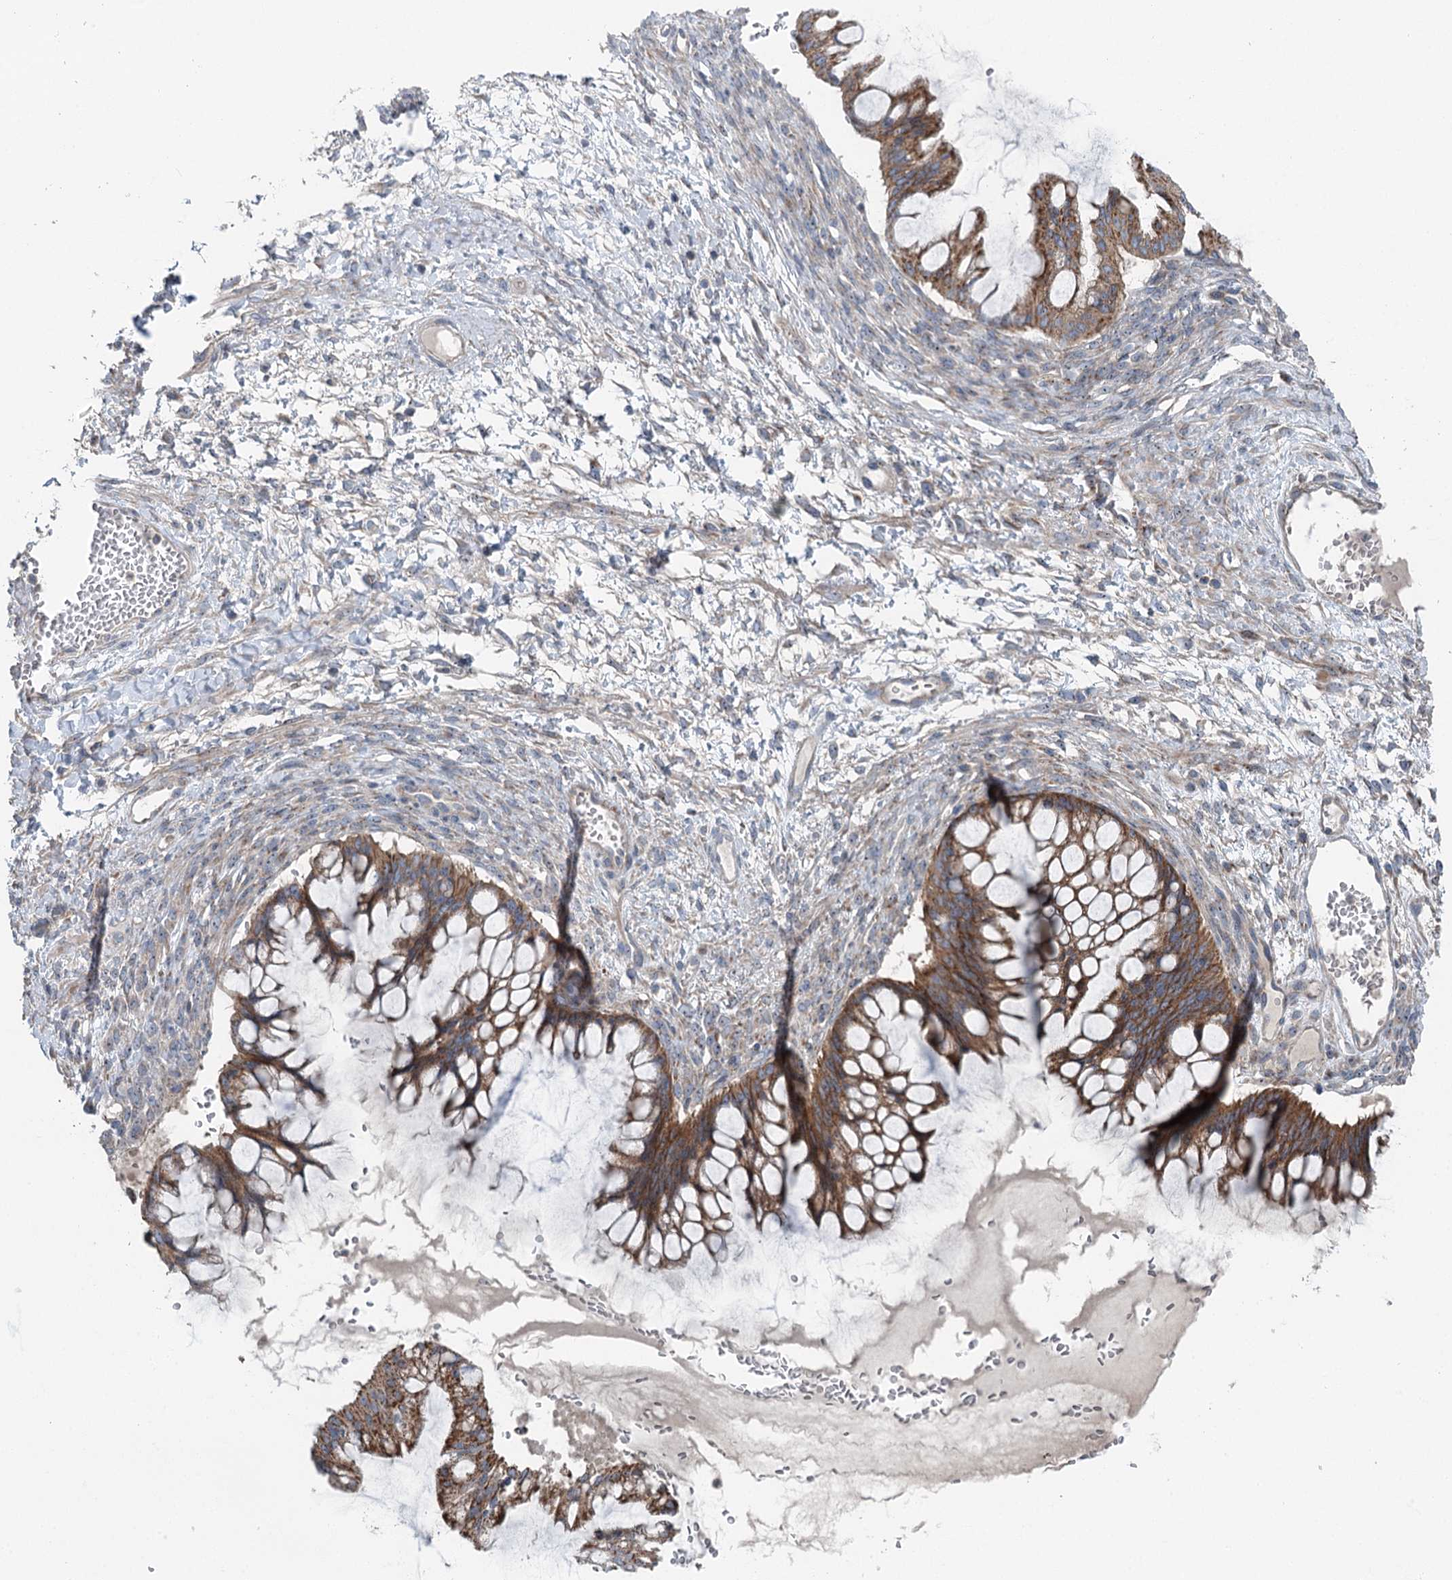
{"staining": {"intensity": "moderate", "quantity": ">75%", "location": "cytoplasmic/membranous"}, "tissue": "ovarian cancer", "cell_type": "Tumor cells", "image_type": "cancer", "snomed": [{"axis": "morphology", "description": "Cystadenocarcinoma, mucinous, NOS"}, {"axis": "topography", "description": "Ovary"}], "caption": "Ovarian cancer (mucinous cystadenocarcinoma) stained for a protein (brown) shows moderate cytoplasmic/membranous positive staining in approximately >75% of tumor cells.", "gene": "MARK2", "patient": {"sex": "female", "age": 73}}